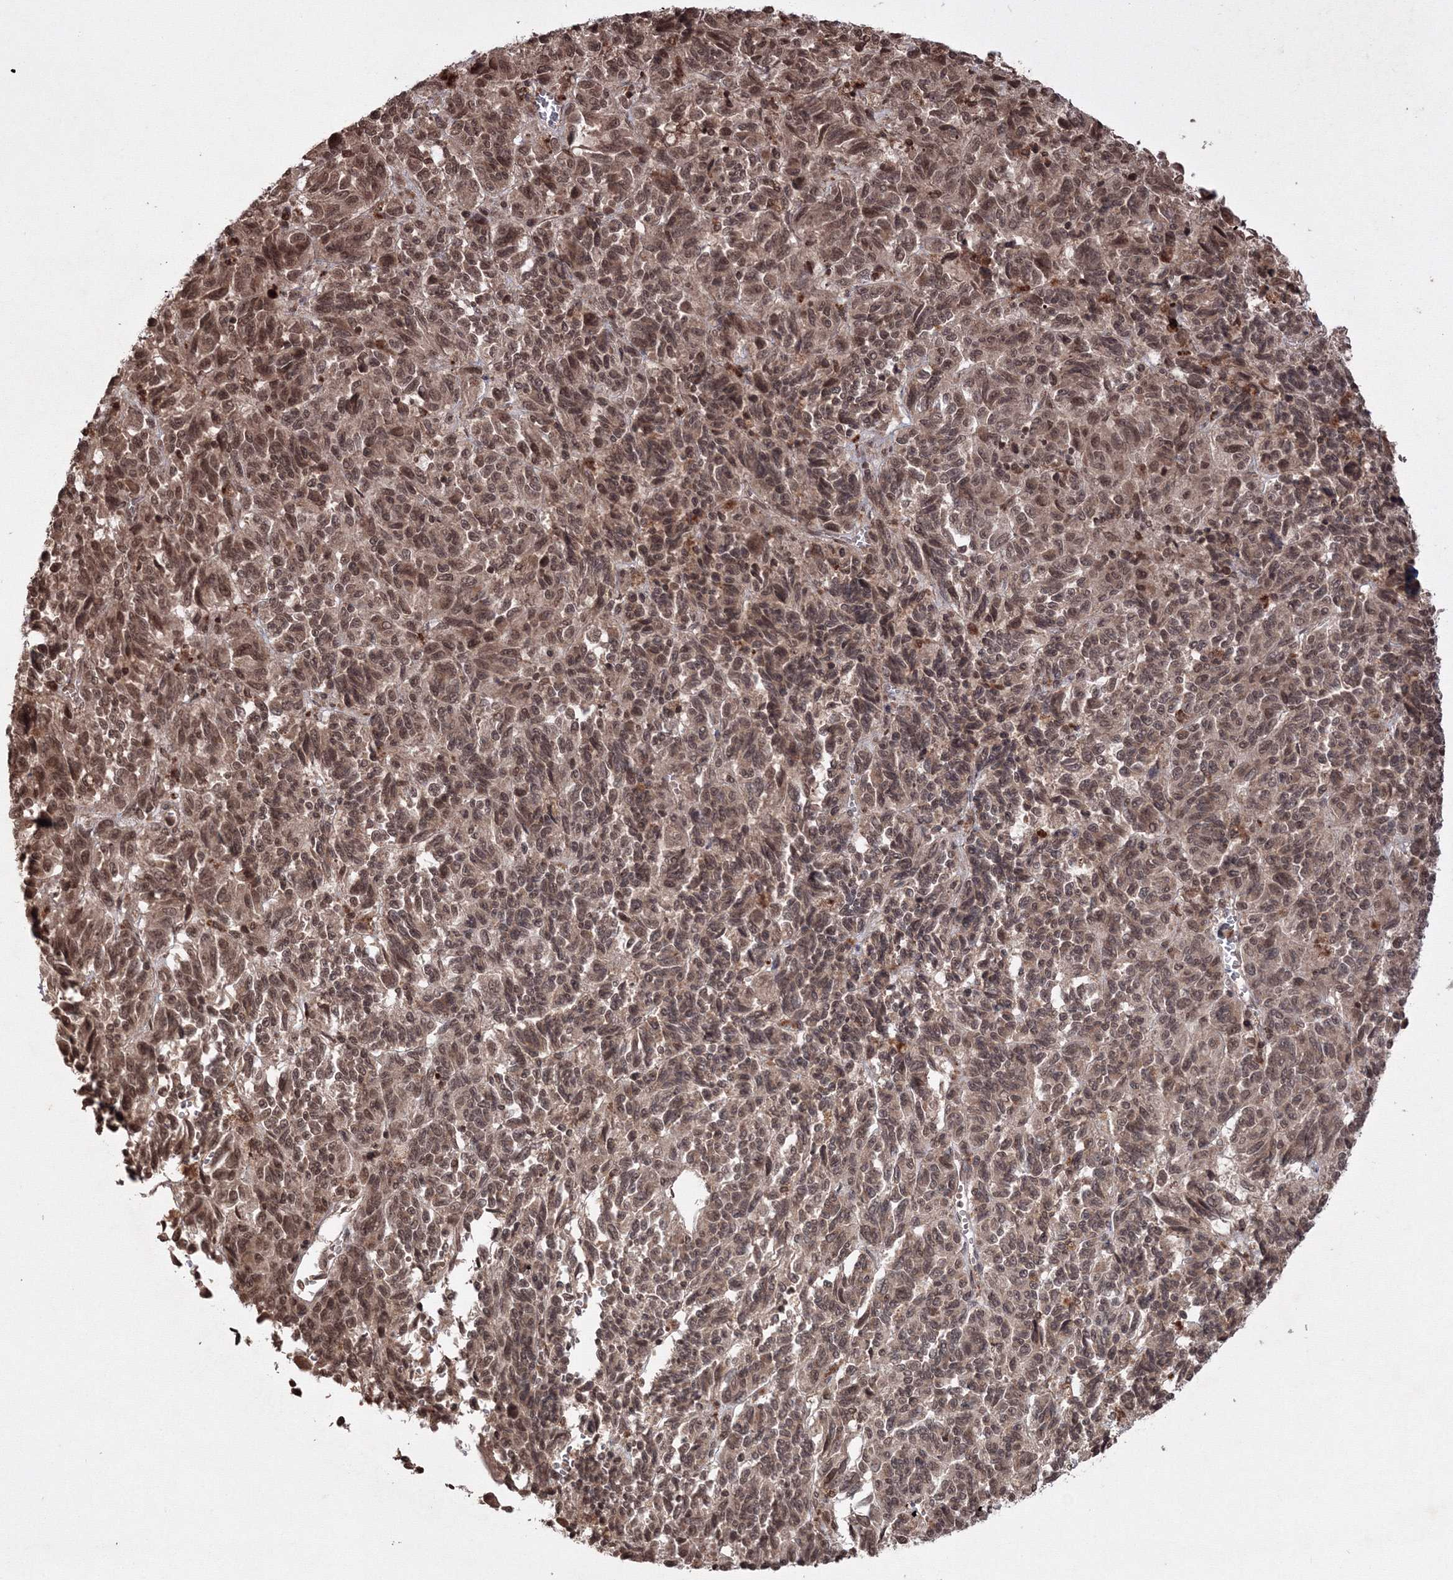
{"staining": {"intensity": "moderate", "quantity": ">75%", "location": "cytoplasmic/membranous,nuclear"}, "tissue": "melanoma", "cell_type": "Tumor cells", "image_type": "cancer", "snomed": [{"axis": "morphology", "description": "Malignant melanoma, Metastatic site"}, {"axis": "topography", "description": "Lung"}], "caption": "Malignant melanoma (metastatic site) stained with a protein marker shows moderate staining in tumor cells.", "gene": "PEX13", "patient": {"sex": "male", "age": 64}}